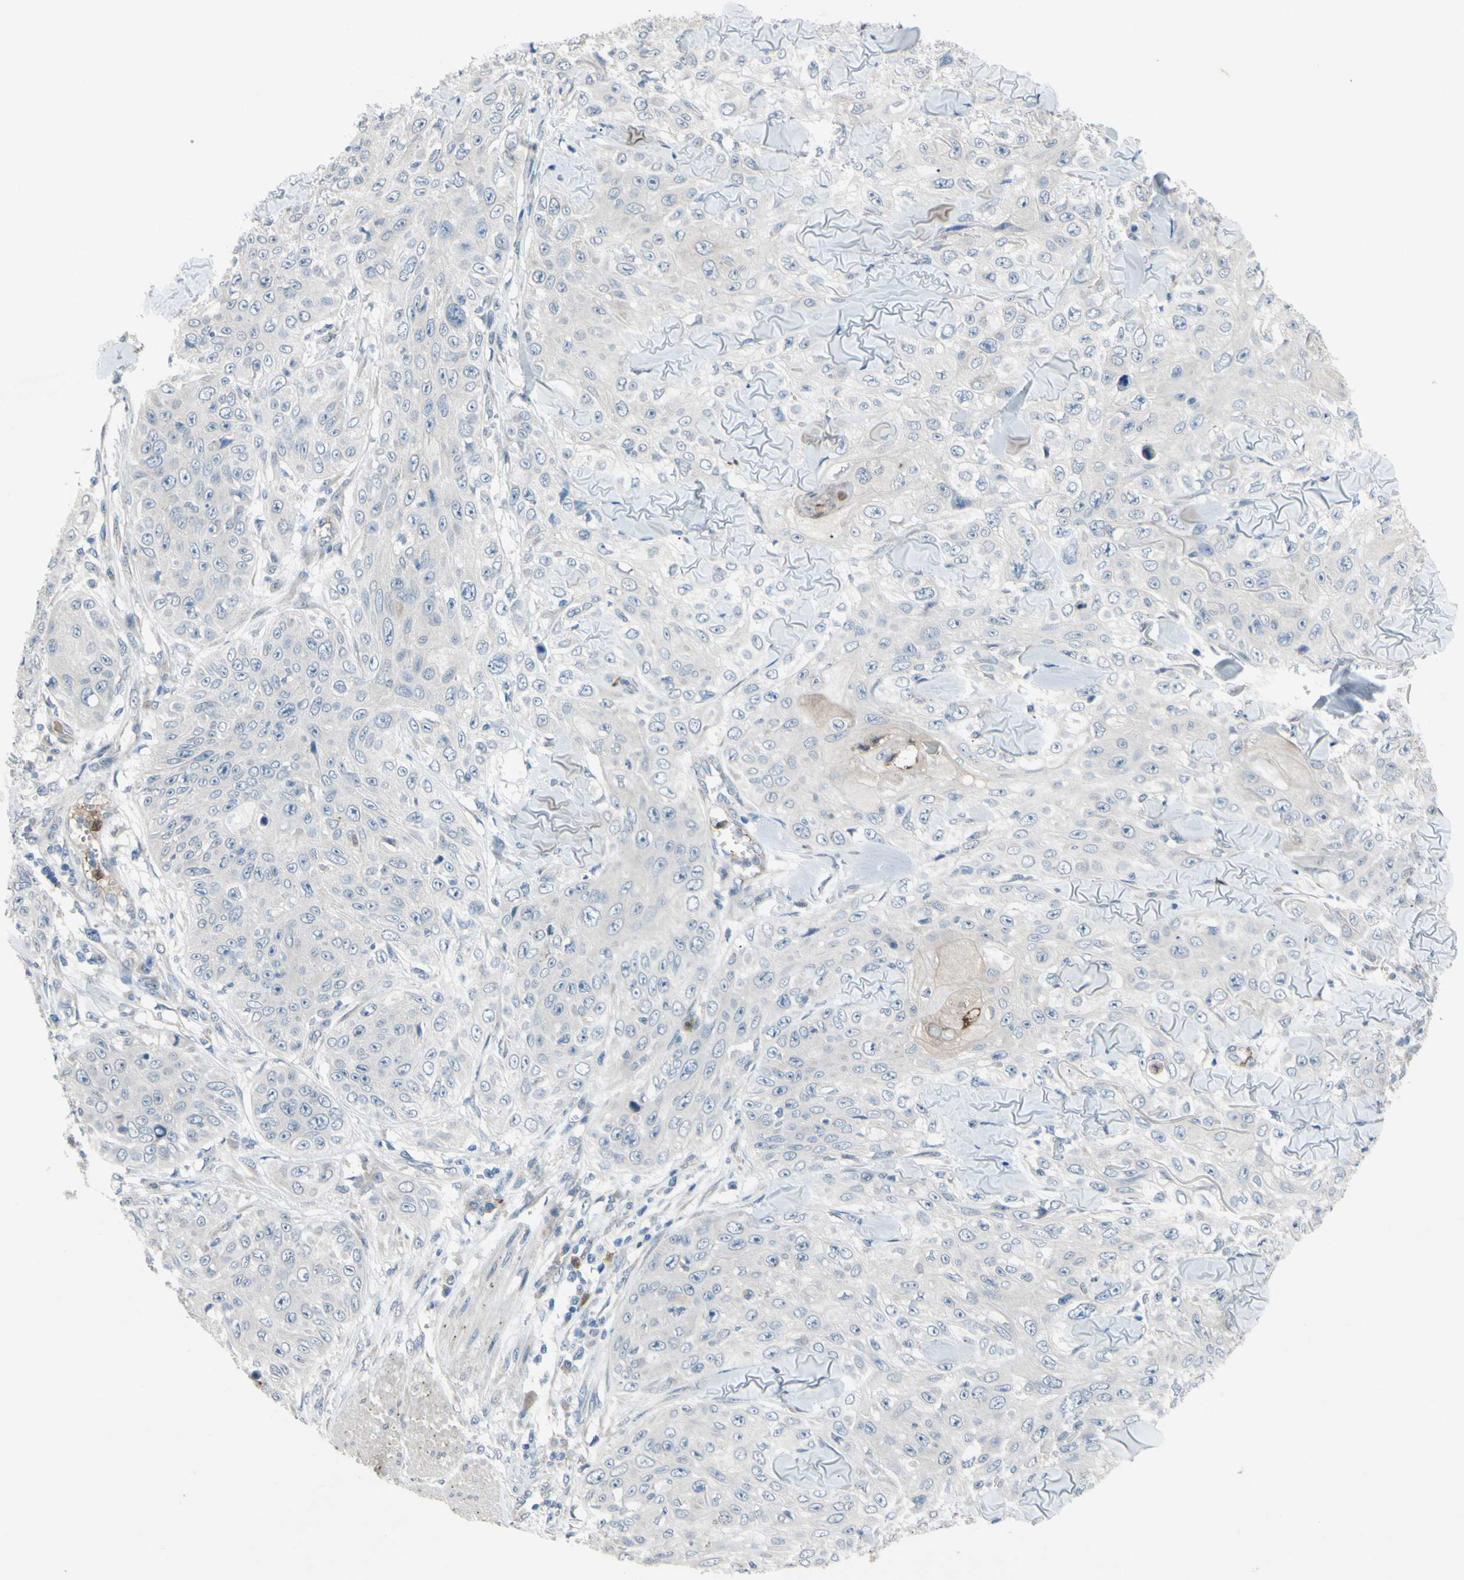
{"staining": {"intensity": "weak", "quantity": "<25%", "location": "cytoplasmic/membranous"}, "tissue": "skin cancer", "cell_type": "Tumor cells", "image_type": "cancer", "snomed": [{"axis": "morphology", "description": "Squamous cell carcinoma, NOS"}, {"axis": "topography", "description": "Skin"}], "caption": "Protein analysis of skin squamous cell carcinoma reveals no significant expression in tumor cells. The staining is performed using DAB brown chromogen with nuclei counter-stained in using hematoxylin.", "gene": "GRAMD2B", "patient": {"sex": "male", "age": 86}}